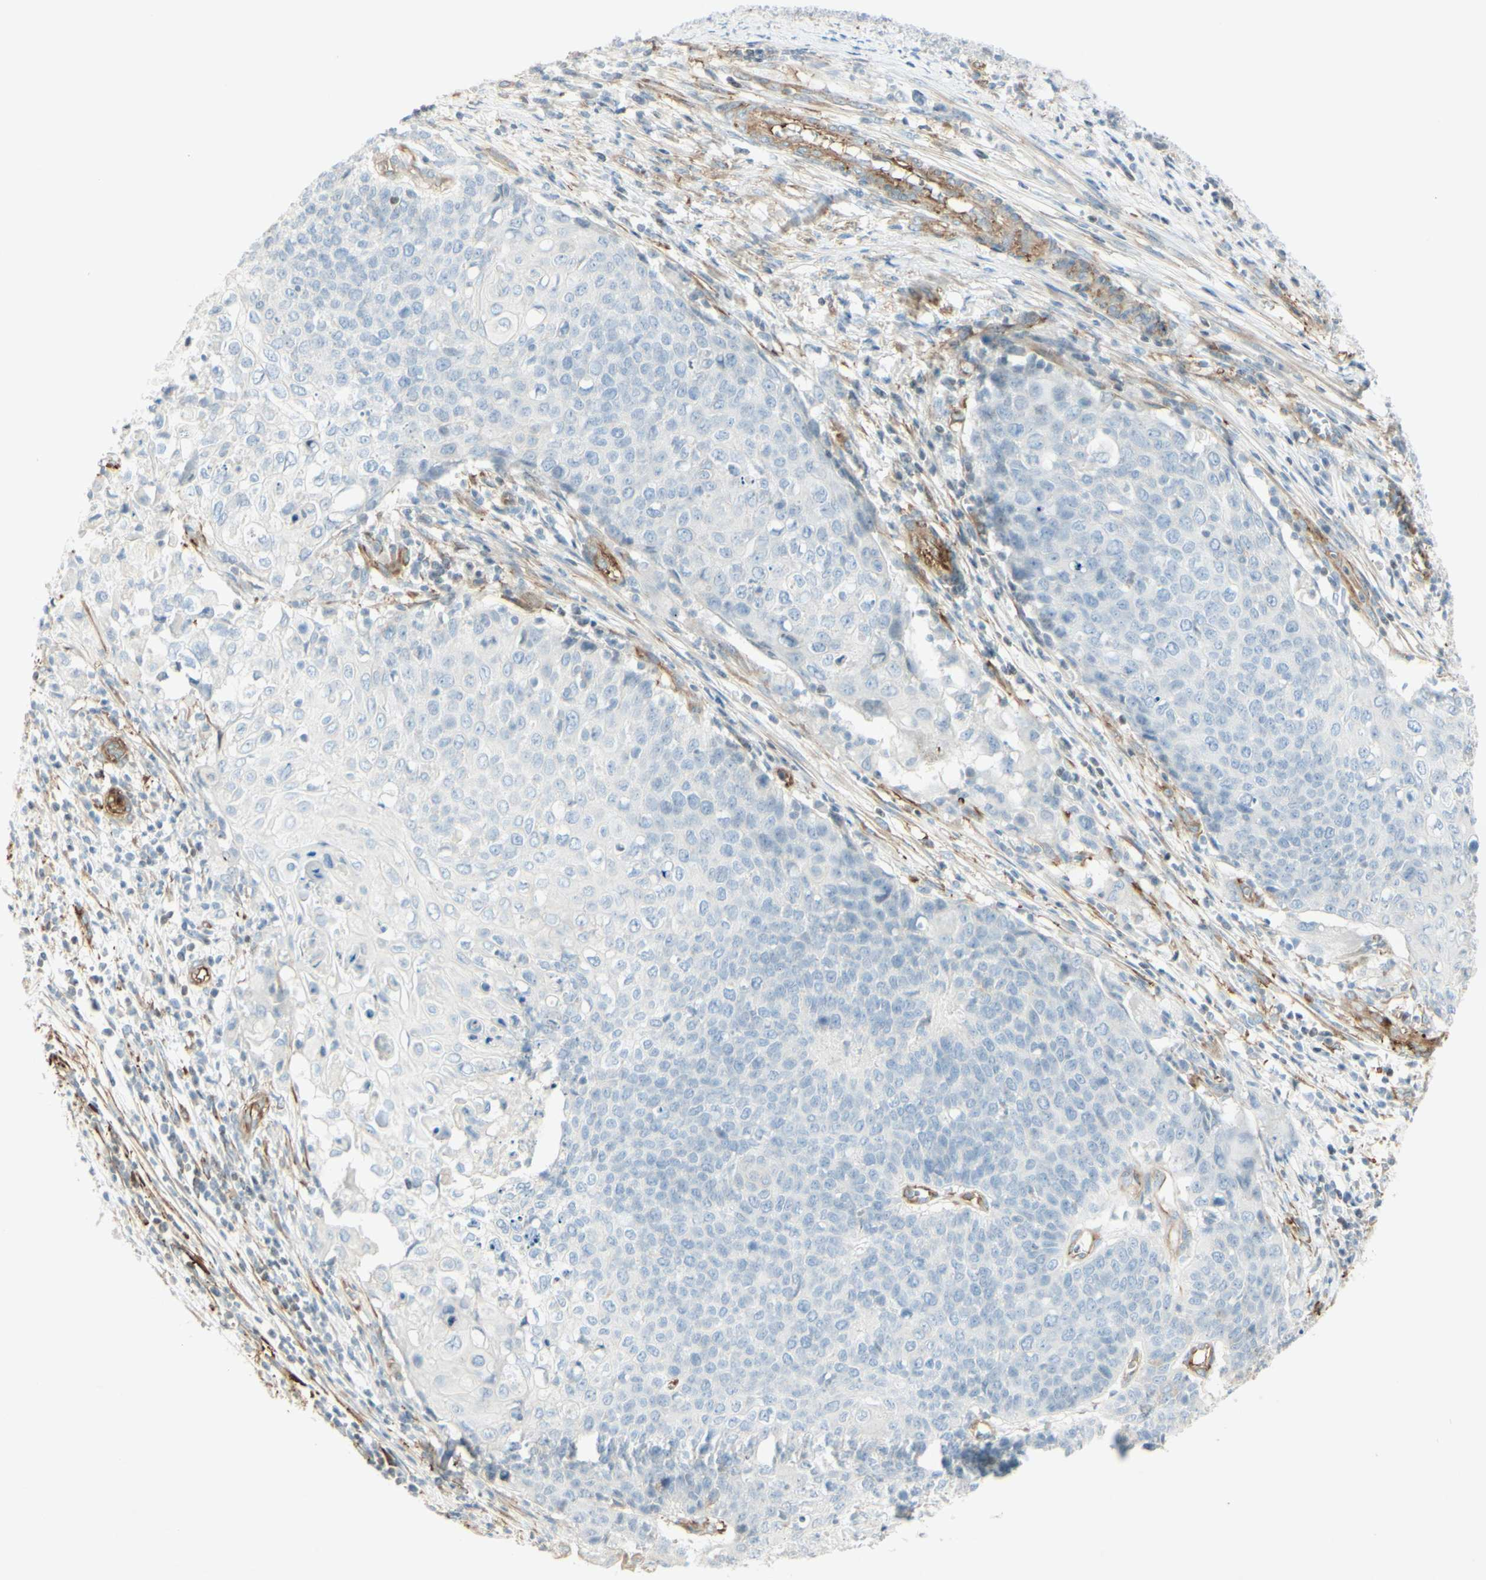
{"staining": {"intensity": "negative", "quantity": "none", "location": "none"}, "tissue": "cervical cancer", "cell_type": "Tumor cells", "image_type": "cancer", "snomed": [{"axis": "morphology", "description": "Squamous cell carcinoma, NOS"}, {"axis": "topography", "description": "Cervix"}], "caption": "The immunohistochemistry photomicrograph has no significant positivity in tumor cells of cervical squamous cell carcinoma tissue.", "gene": "MAP1B", "patient": {"sex": "female", "age": 39}}